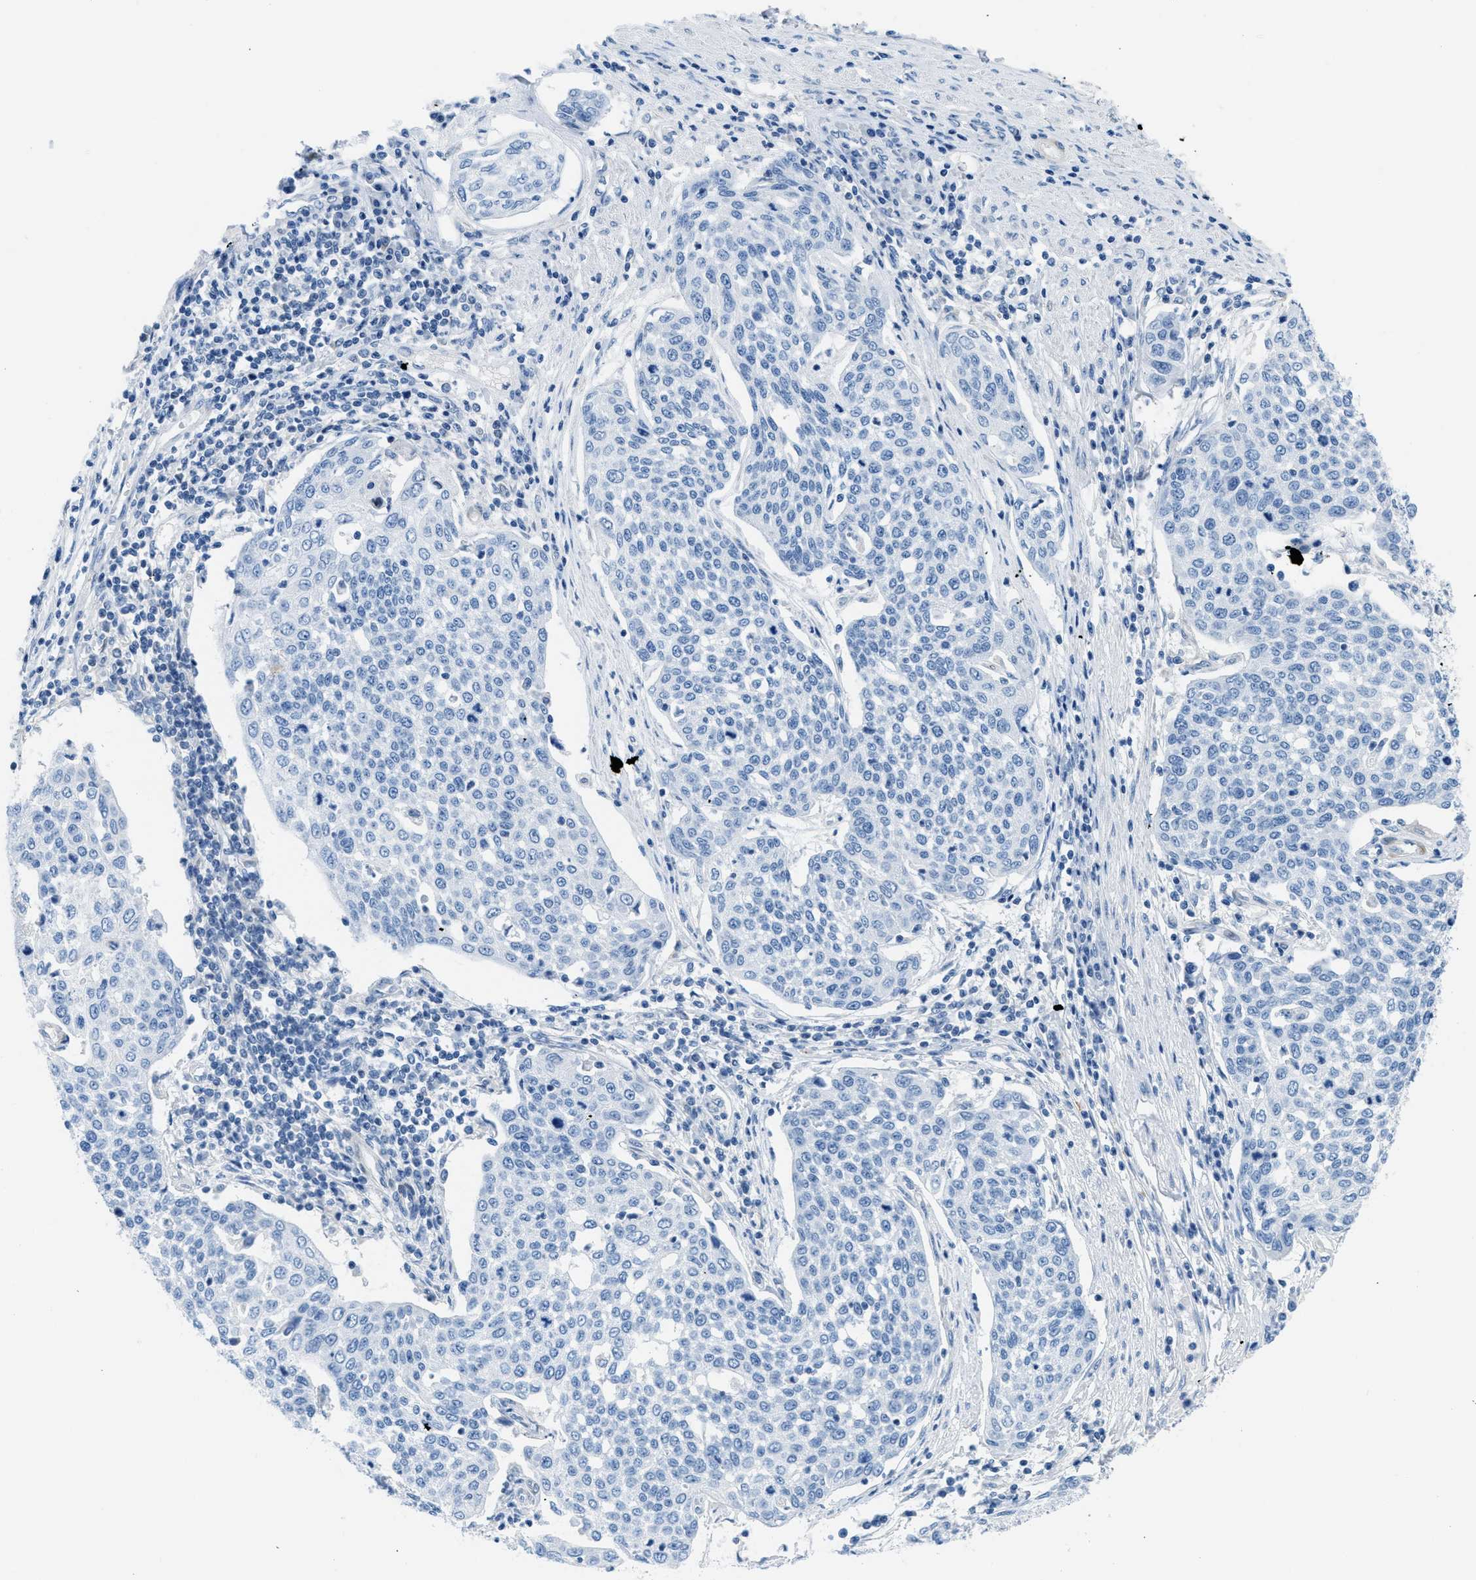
{"staining": {"intensity": "negative", "quantity": "none", "location": "none"}, "tissue": "cervical cancer", "cell_type": "Tumor cells", "image_type": "cancer", "snomed": [{"axis": "morphology", "description": "Squamous cell carcinoma, NOS"}, {"axis": "topography", "description": "Cervix"}], "caption": "Tumor cells show no significant positivity in squamous cell carcinoma (cervical).", "gene": "MAPRE2", "patient": {"sex": "female", "age": 34}}